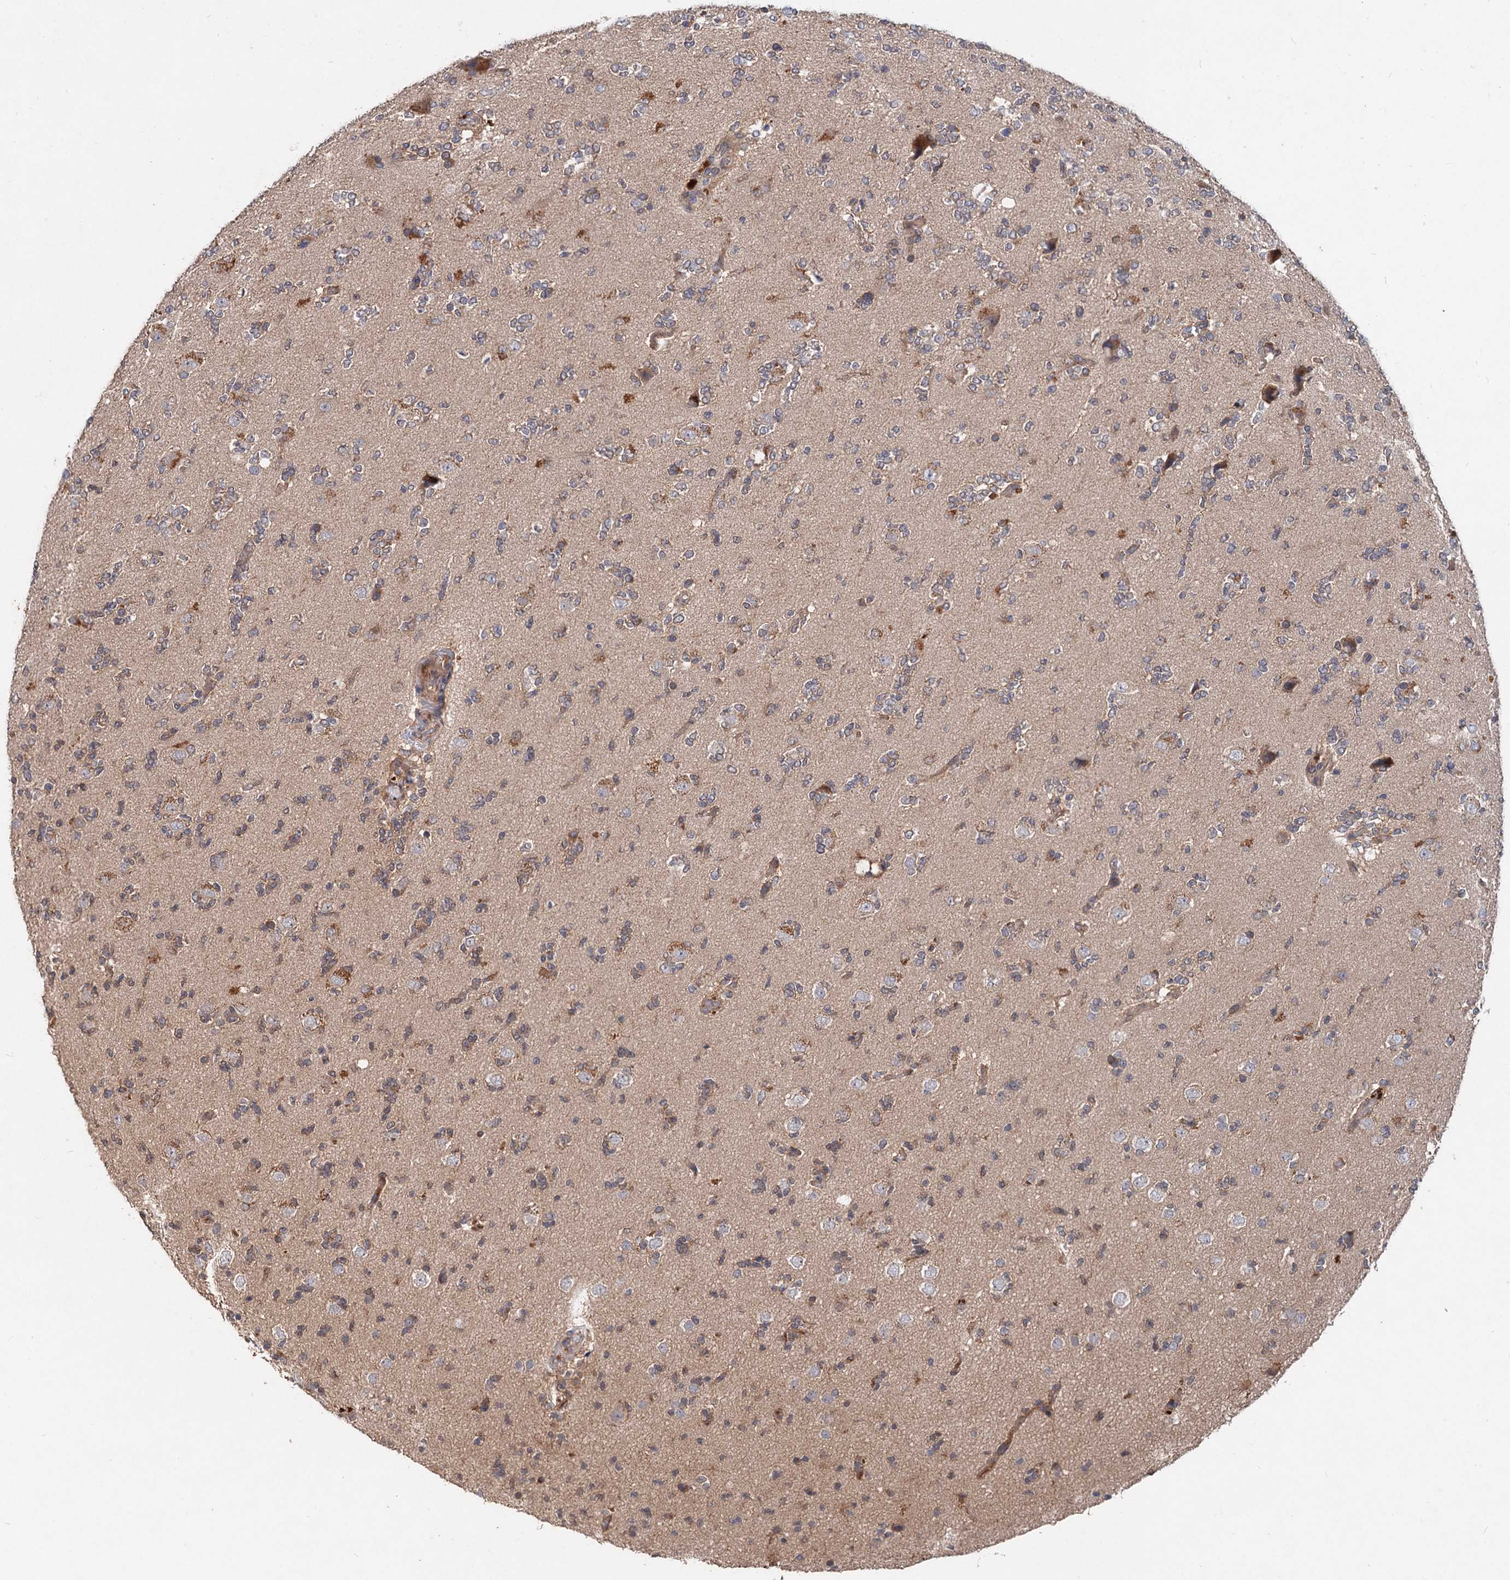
{"staining": {"intensity": "weak", "quantity": "25%-75%", "location": "cytoplasmic/membranous"}, "tissue": "glioma", "cell_type": "Tumor cells", "image_type": "cancer", "snomed": [{"axis": "morphology", "description": "Glioma, malignant, High grade"}, {"axis": "topography", "description": "Brain"}], "caption": "Glioma stained with immunohistochemistry reveals weak cytoplasmic/membranous staining in about 25%-75% of tumor cells. The staining was performed using DAB to visualize the protein expression in brown, while the nuclei were stained in blue with hematoxylin (Magnification: 20x).", "gene": "NUDCD2", "patient": {"sex": "female", "age": 62}}